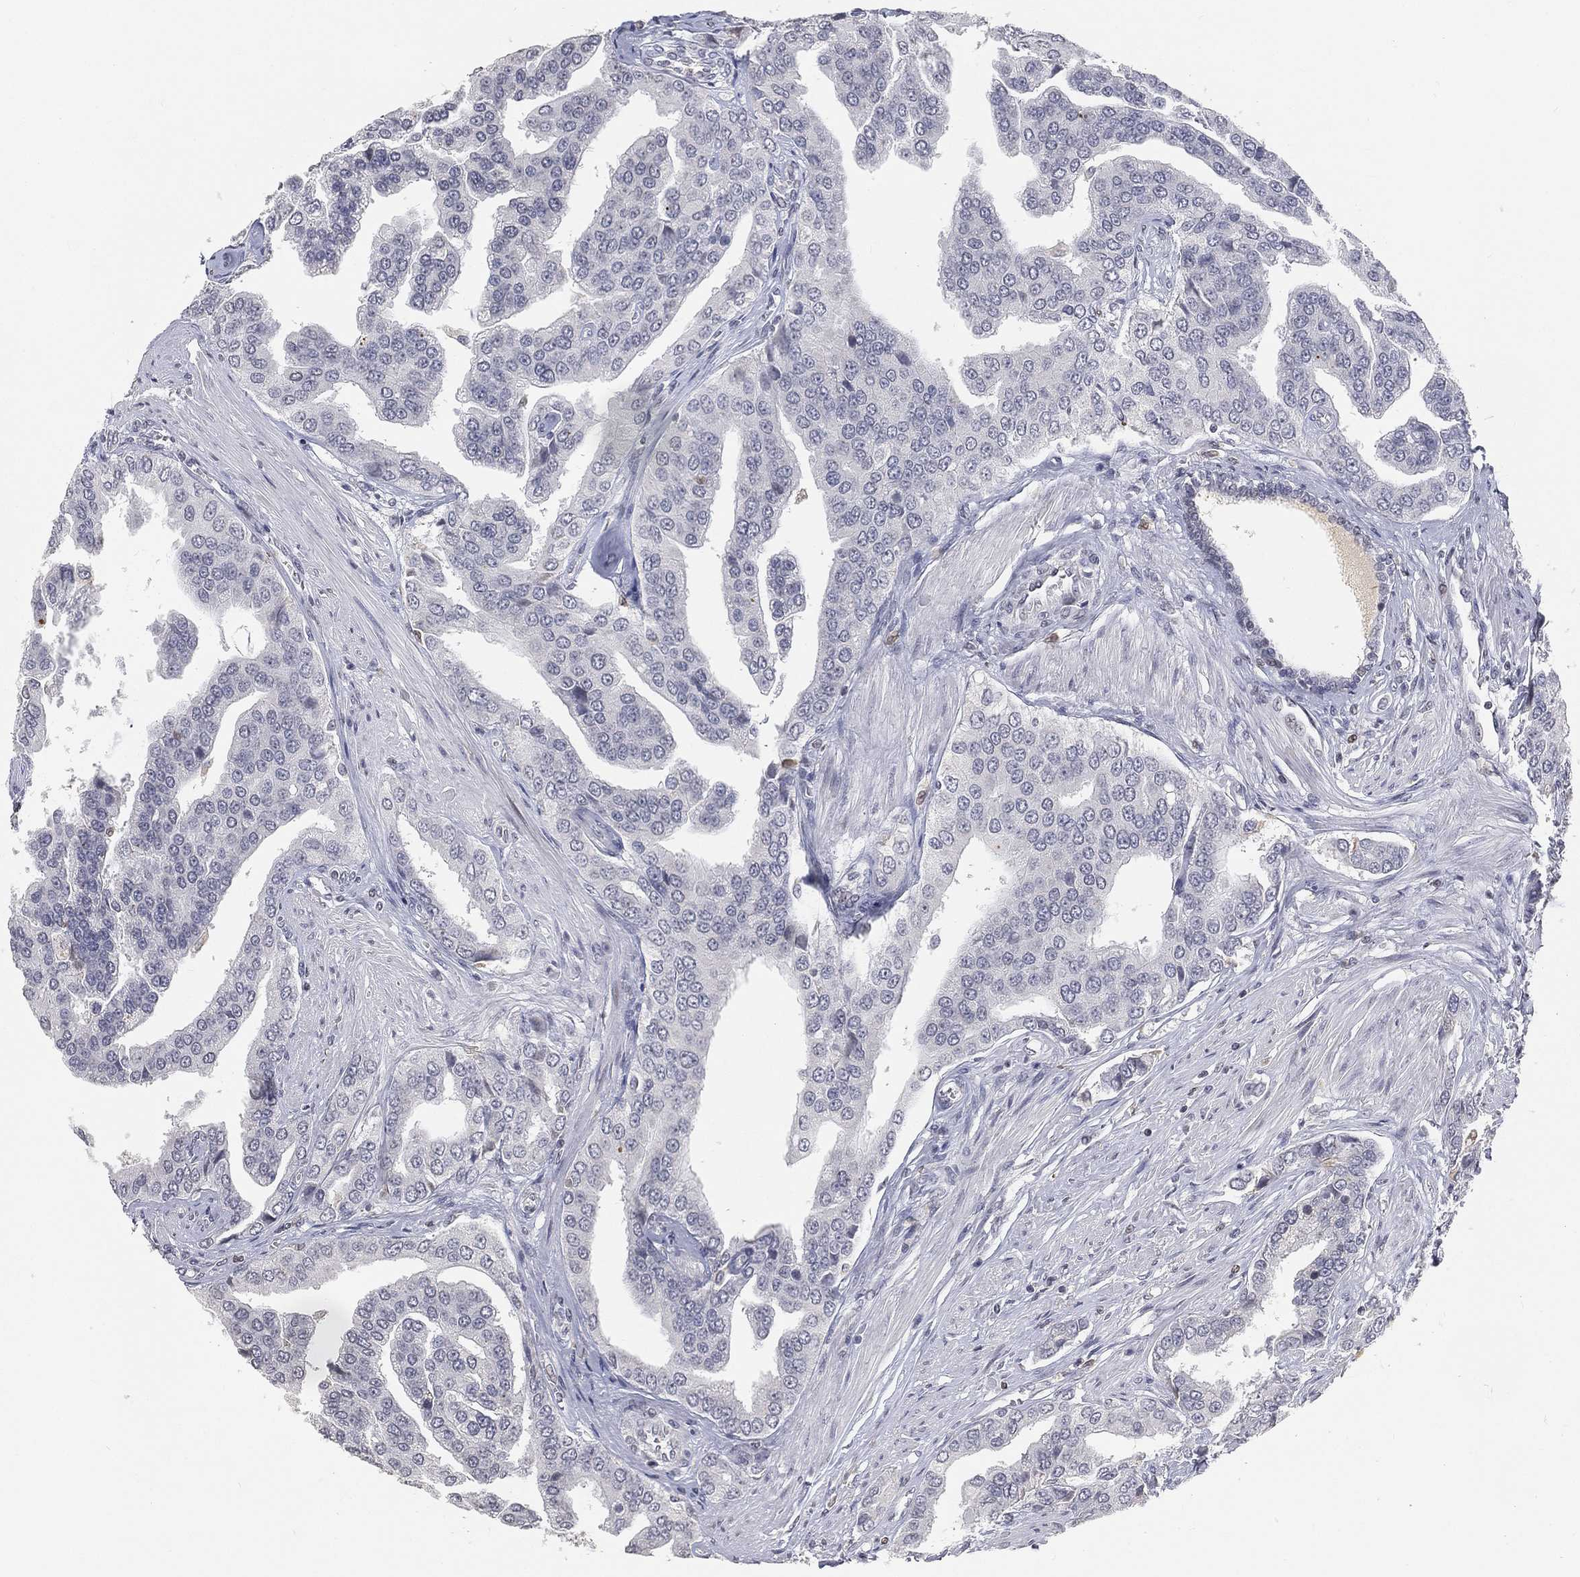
{"staining": {"intensity": "negative", "quantity": "none", "location": "none"}, "tissue": "prostate cancer", "cell_type": "Tumor cells", "image_type": "cancer", "snomed": [{"axis": "morphology", "description": "Adenocarcinoma, NOS"}, {"axis": "topography", "description": "Prostate and seminal vesicle, NOS"}, {"axis": "topography", "description": "Prostate"}], "caption": "There is no significant positivity in tumor cells of prostate cancer.", "gene": "ARG1", "patient": {"sex": "male", "age": 69}}